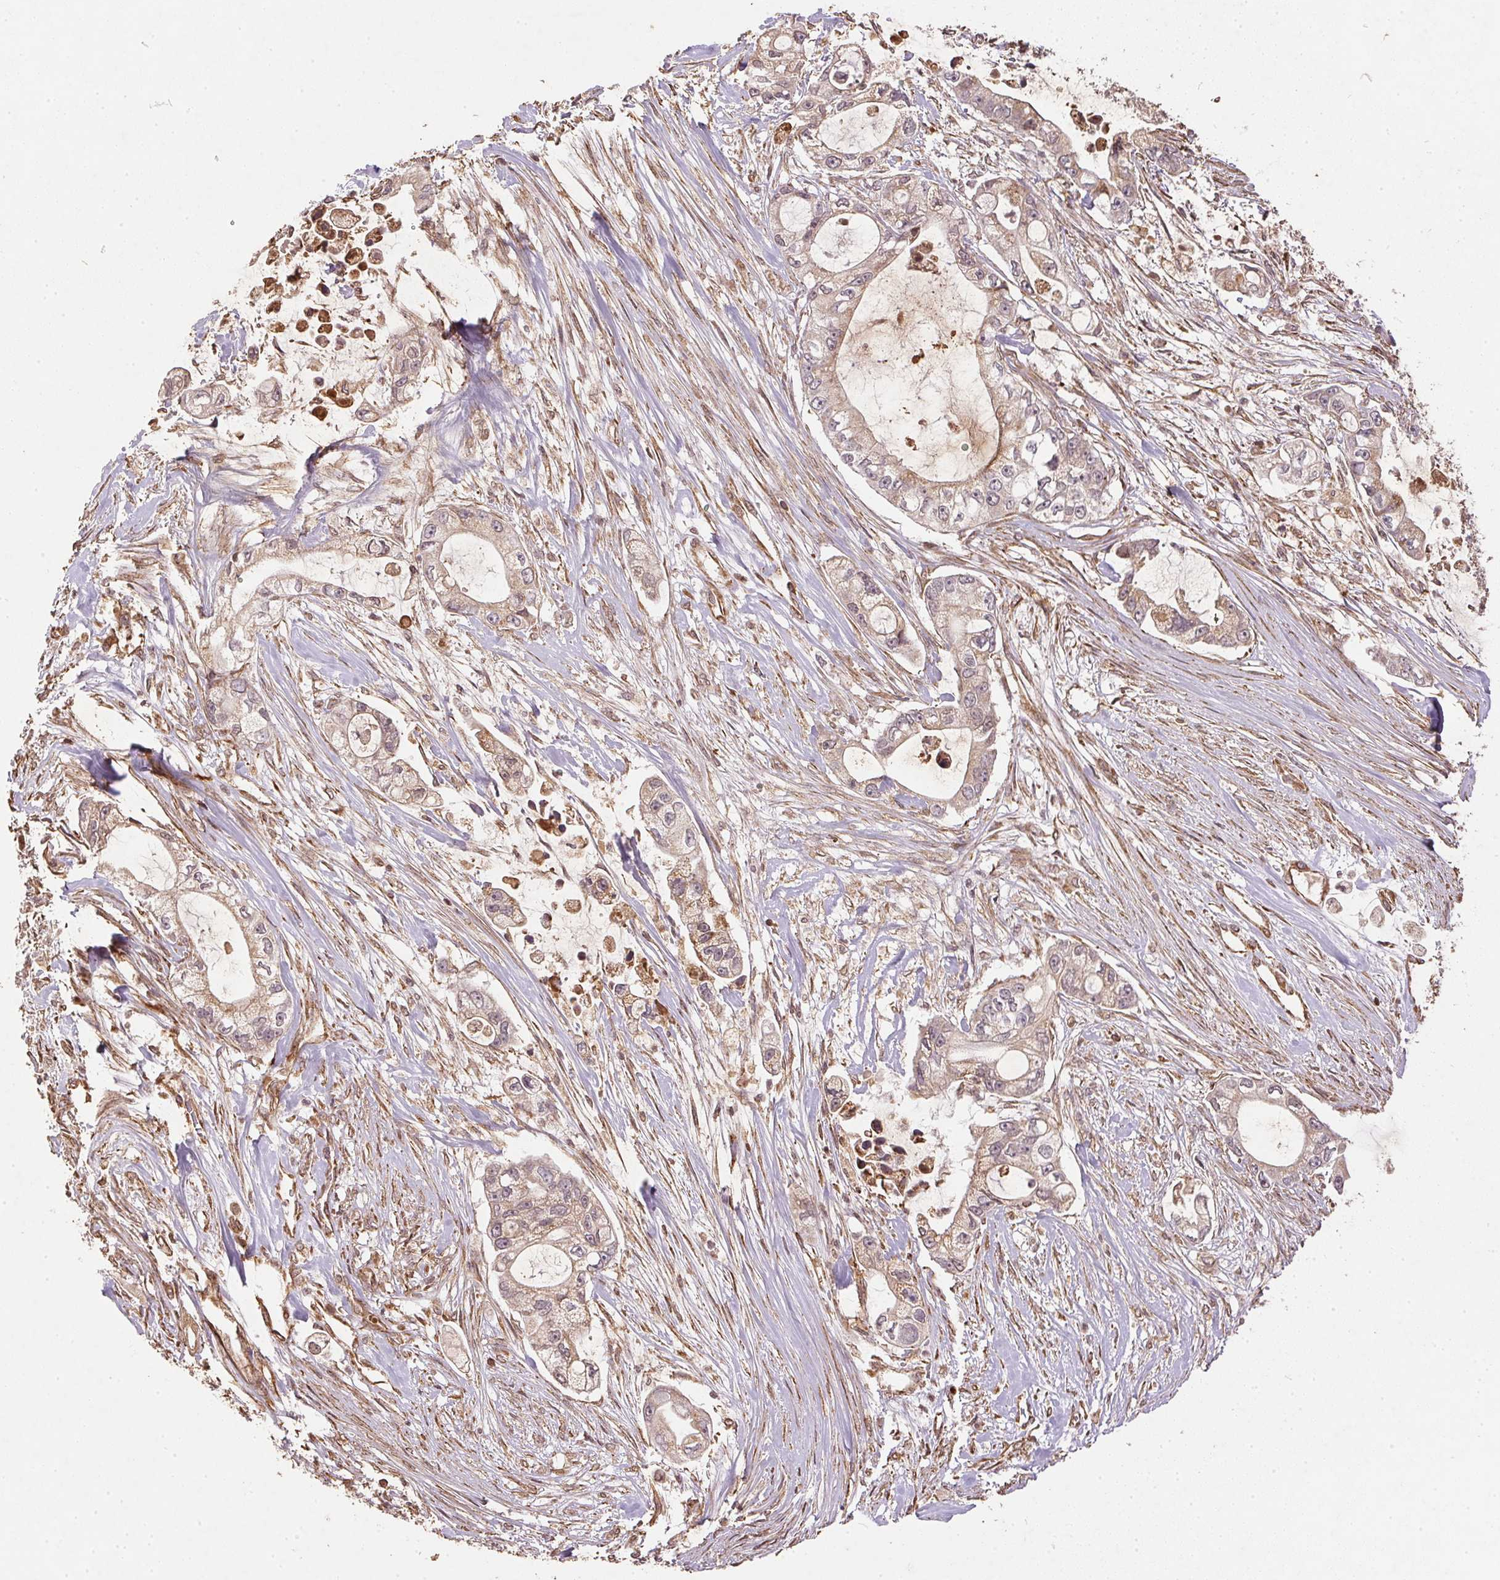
{"staining": {"intensity": "weak", "quantity": ">75%", "location": "cytoplasmic/membranous"}, "tissue": "pancreatic cancer", "cell_type": "Tumor cells", "image_type": "cancer", "snomed": [{"axis": "morphology", "description": "Adenocarcinoma, NOS"}, {"axis": "topography", "description": "Pancreas"}], "caption": "Pancreatic adenocarcinoma tissue reveals weak cytoplasmic/membranous positivity in approximately >75% of tumor cells", "gene": "SPRED2", "patient": {"sex": "female", "age": 69}}